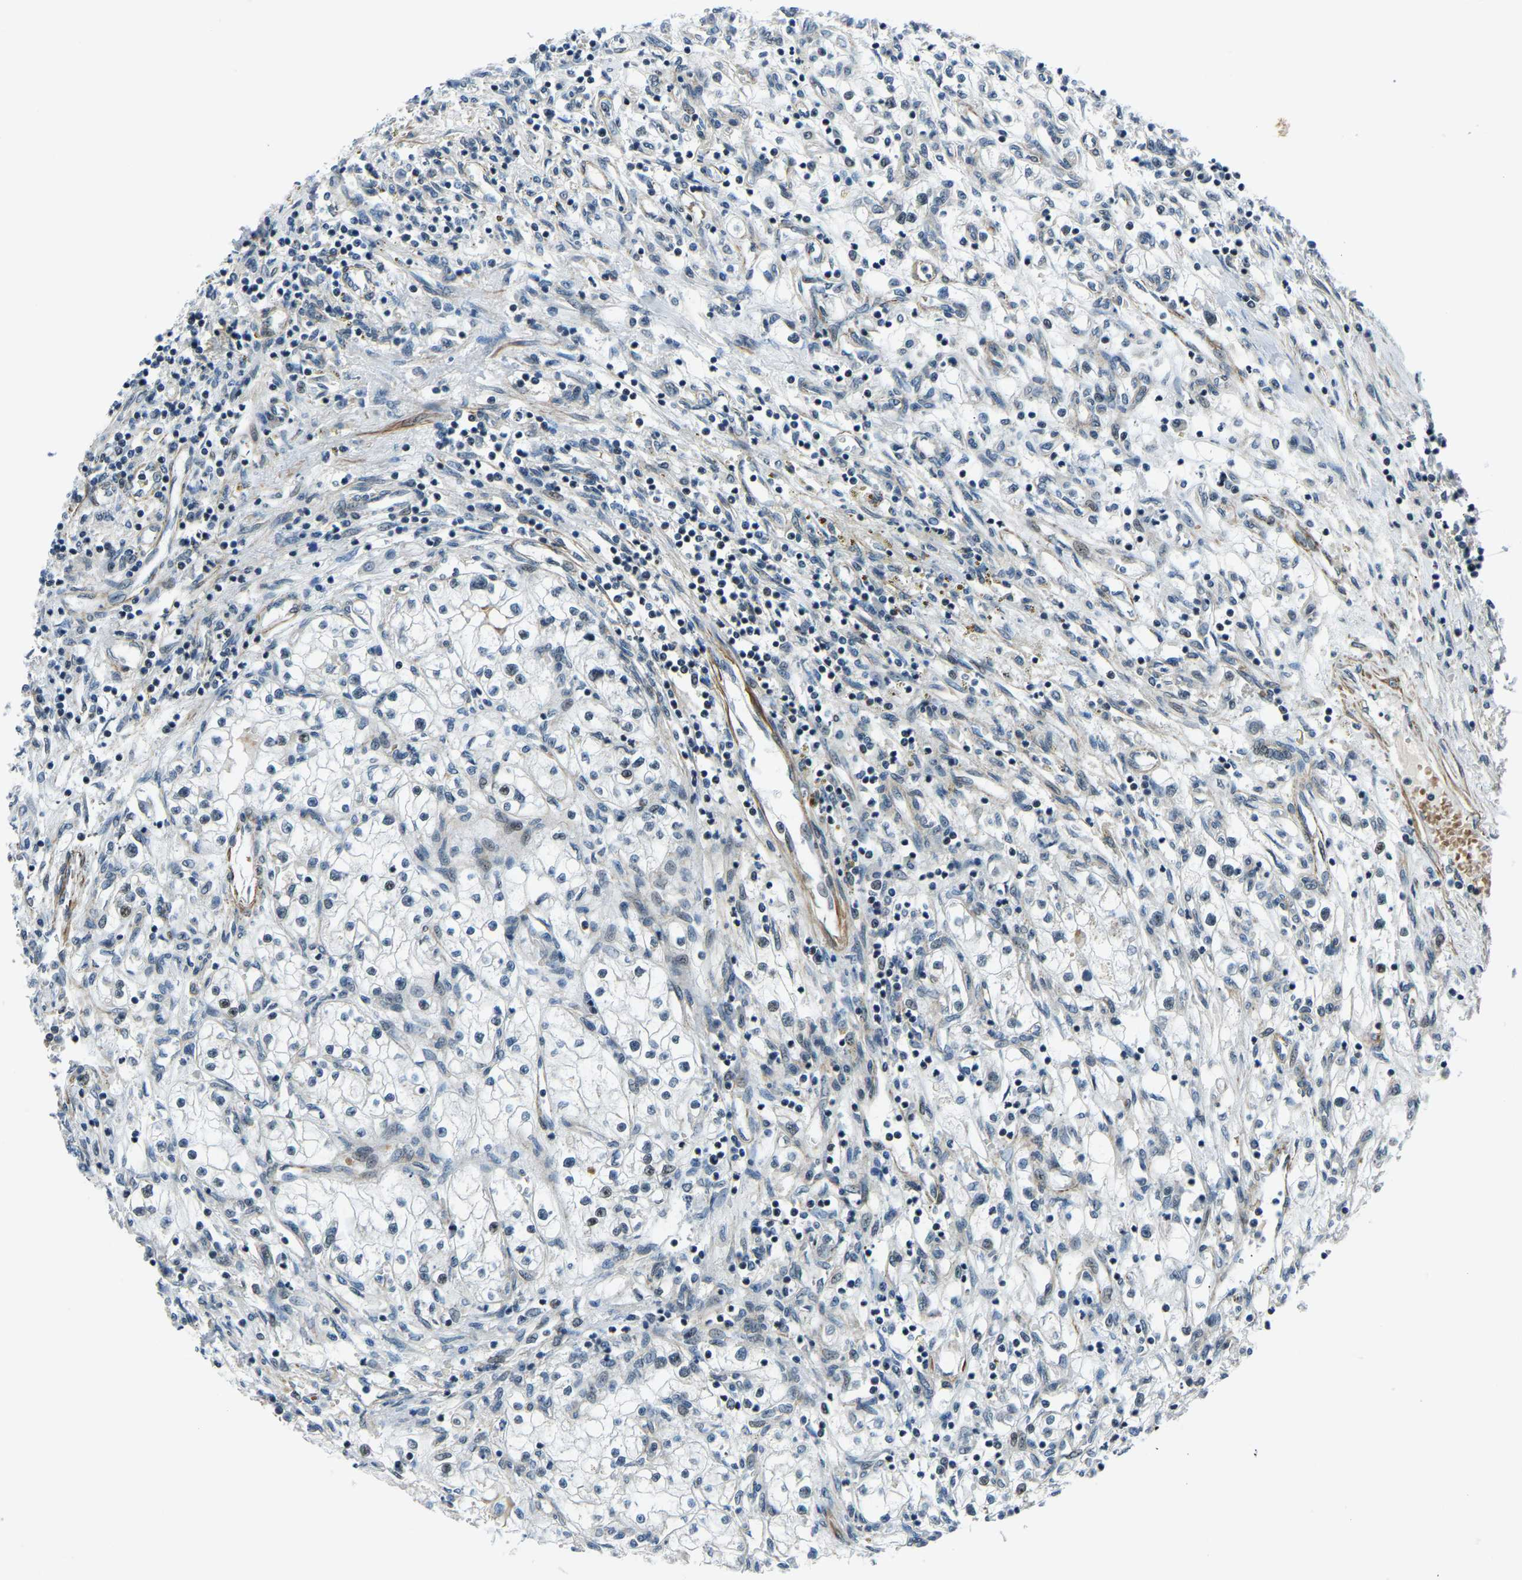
{"staining": {"intensity": "negative", "quantity": "none", "location": "none"}, "tissue": "renal cancer", "cell_type": "Tumor cells", "image_type": "cancer", "snomed": [{"axis": "morphology", "description": "Adenocarcinoma, NOS"}, {"axis": "topography", "description": "Kidney"}], "caption": "The histopathology image shows no staining of tumor cells in renal cancer.", "gene": "PRCC", "patient": {"sex": "male", "age": 68}}